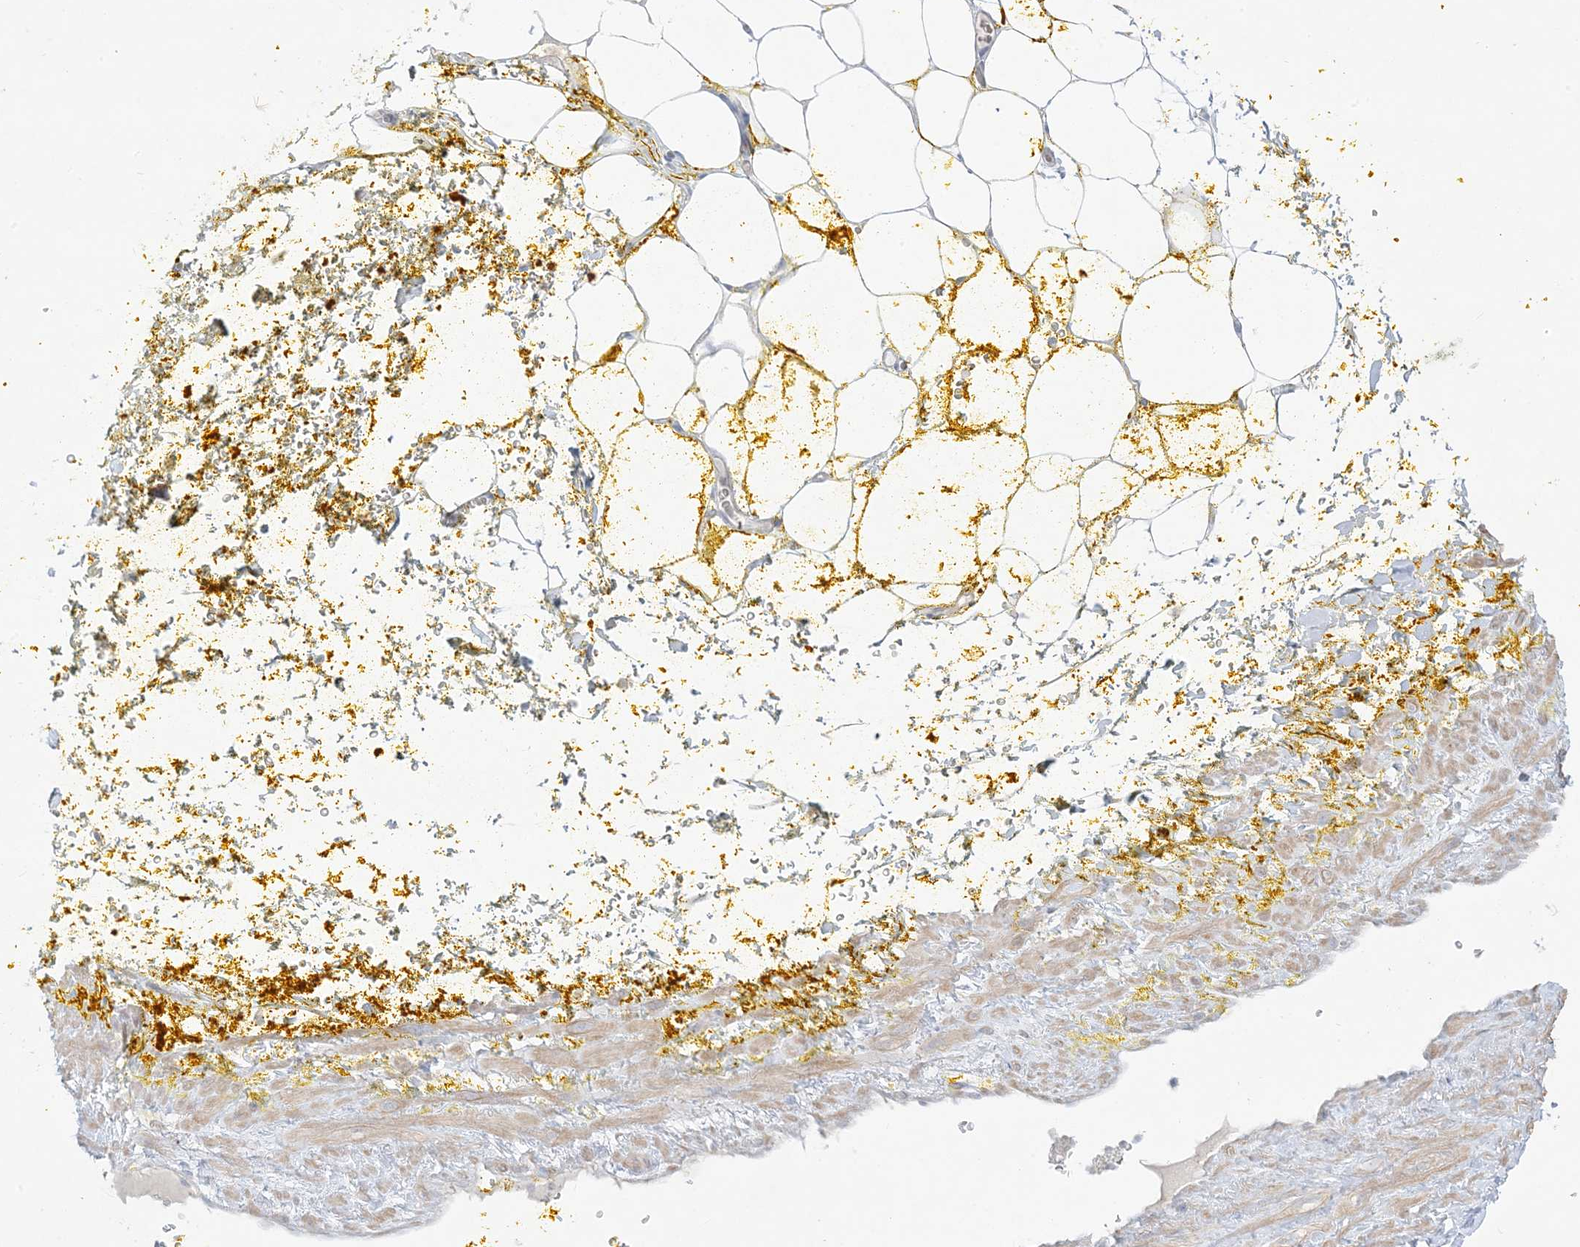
{"staining": {"intensity": "negative", "quantity": "none", "location": "none"}, "tissue": "adipose tissue", "cell_type": "Adipocytes", "image_type": "normal", "snomed": [{"axis": "morphology", "description": "Normal tissue, NOS"}, {"axis": "morphology", "description": "Adenocarcinoma, Low grade"}, {"axis": "topography", "description": "Prostate"}, {"axis": "topography", "description": "Peripheral nerve tissue"}], "caption": "Adipose tissue was stained to show a protein in brown. There is no significant staining in adipocytes. The staining was performed using DAB to visualize the protein expression in brown, while the nuclei were stained in blue with hematoxylin (Magnification: 20x).", "gene": "FAM184A", "patient": {"sex": "male", "age": 63}}